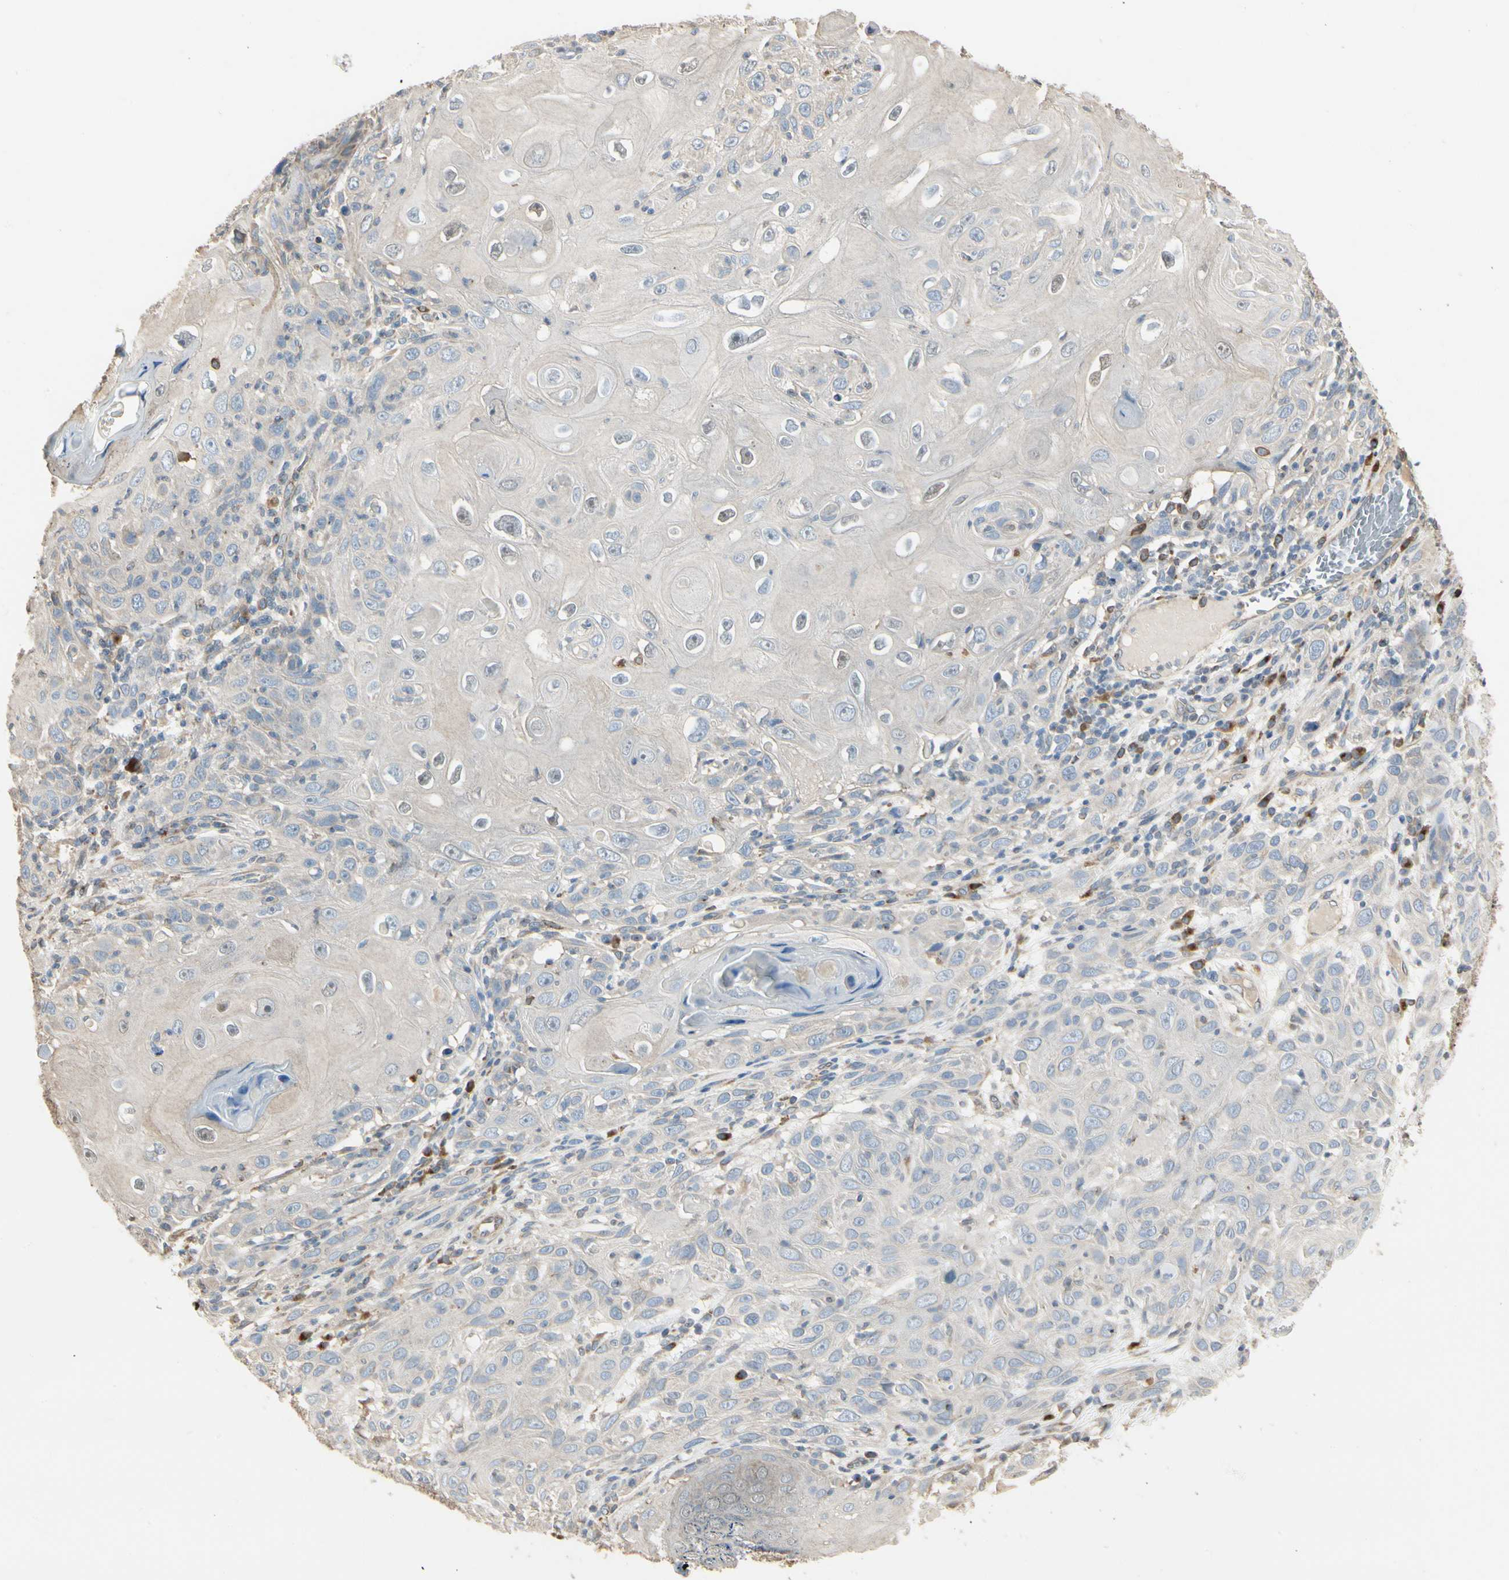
{"staining": {"intensity": "negative", "quantity": "none", "location": "none"}, "tissue": "skin cancer", "cell_type": "Tumor cells", "image_type": "cancer", "snomed": [{"axis": "morphology", "description": "Squamous cell carcinoma, NOS"}, {"axis": "topography", "description": "Skin"}], "caption": "A high-resolution micrograph shows immunohistochemistry staining of squamous cell carcinoma (skin), which shows no significant expression in tumor cells.", "gene": "NUCB2", "patient": {"sex": "female", "age": 88}}